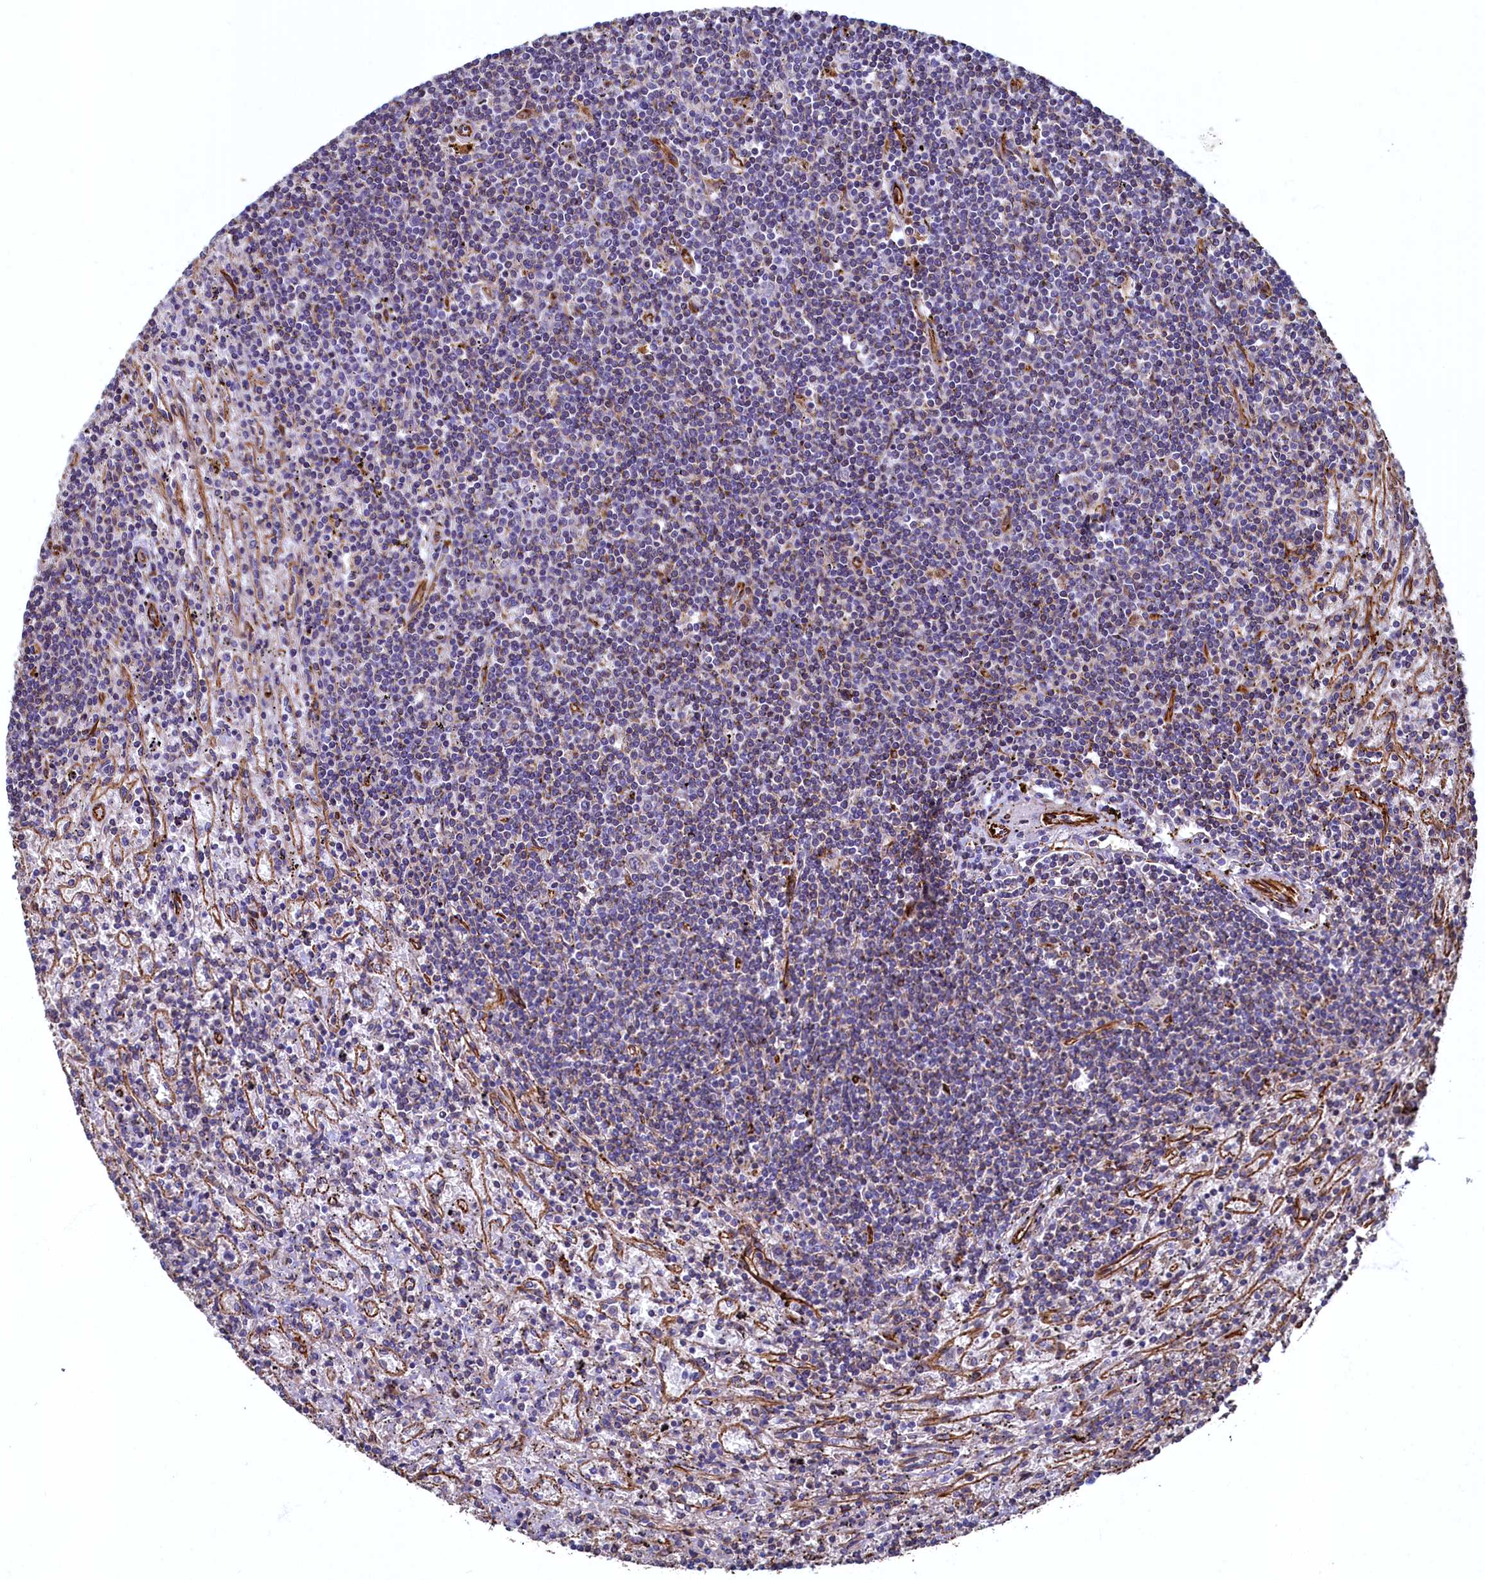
{"staining": {"intensity": "negative", "quantity": "none", "location": "none"}, "tissue": "lymphoma", "cell_type": "Tumor cells", "image_type": "cancer", "snomed": [{"axis": "morphology", "description": "Malignant lymphoma, non-Hodgkin's type, Low grade"}, {"axis": "topography", "description": "Spleen"}], "caption": "Immunohistochemical staining of lymphoma displays no significant expression in tumor cells.", "gene": "LRRC57", "patient": {"sex": "male", "age": 76}}